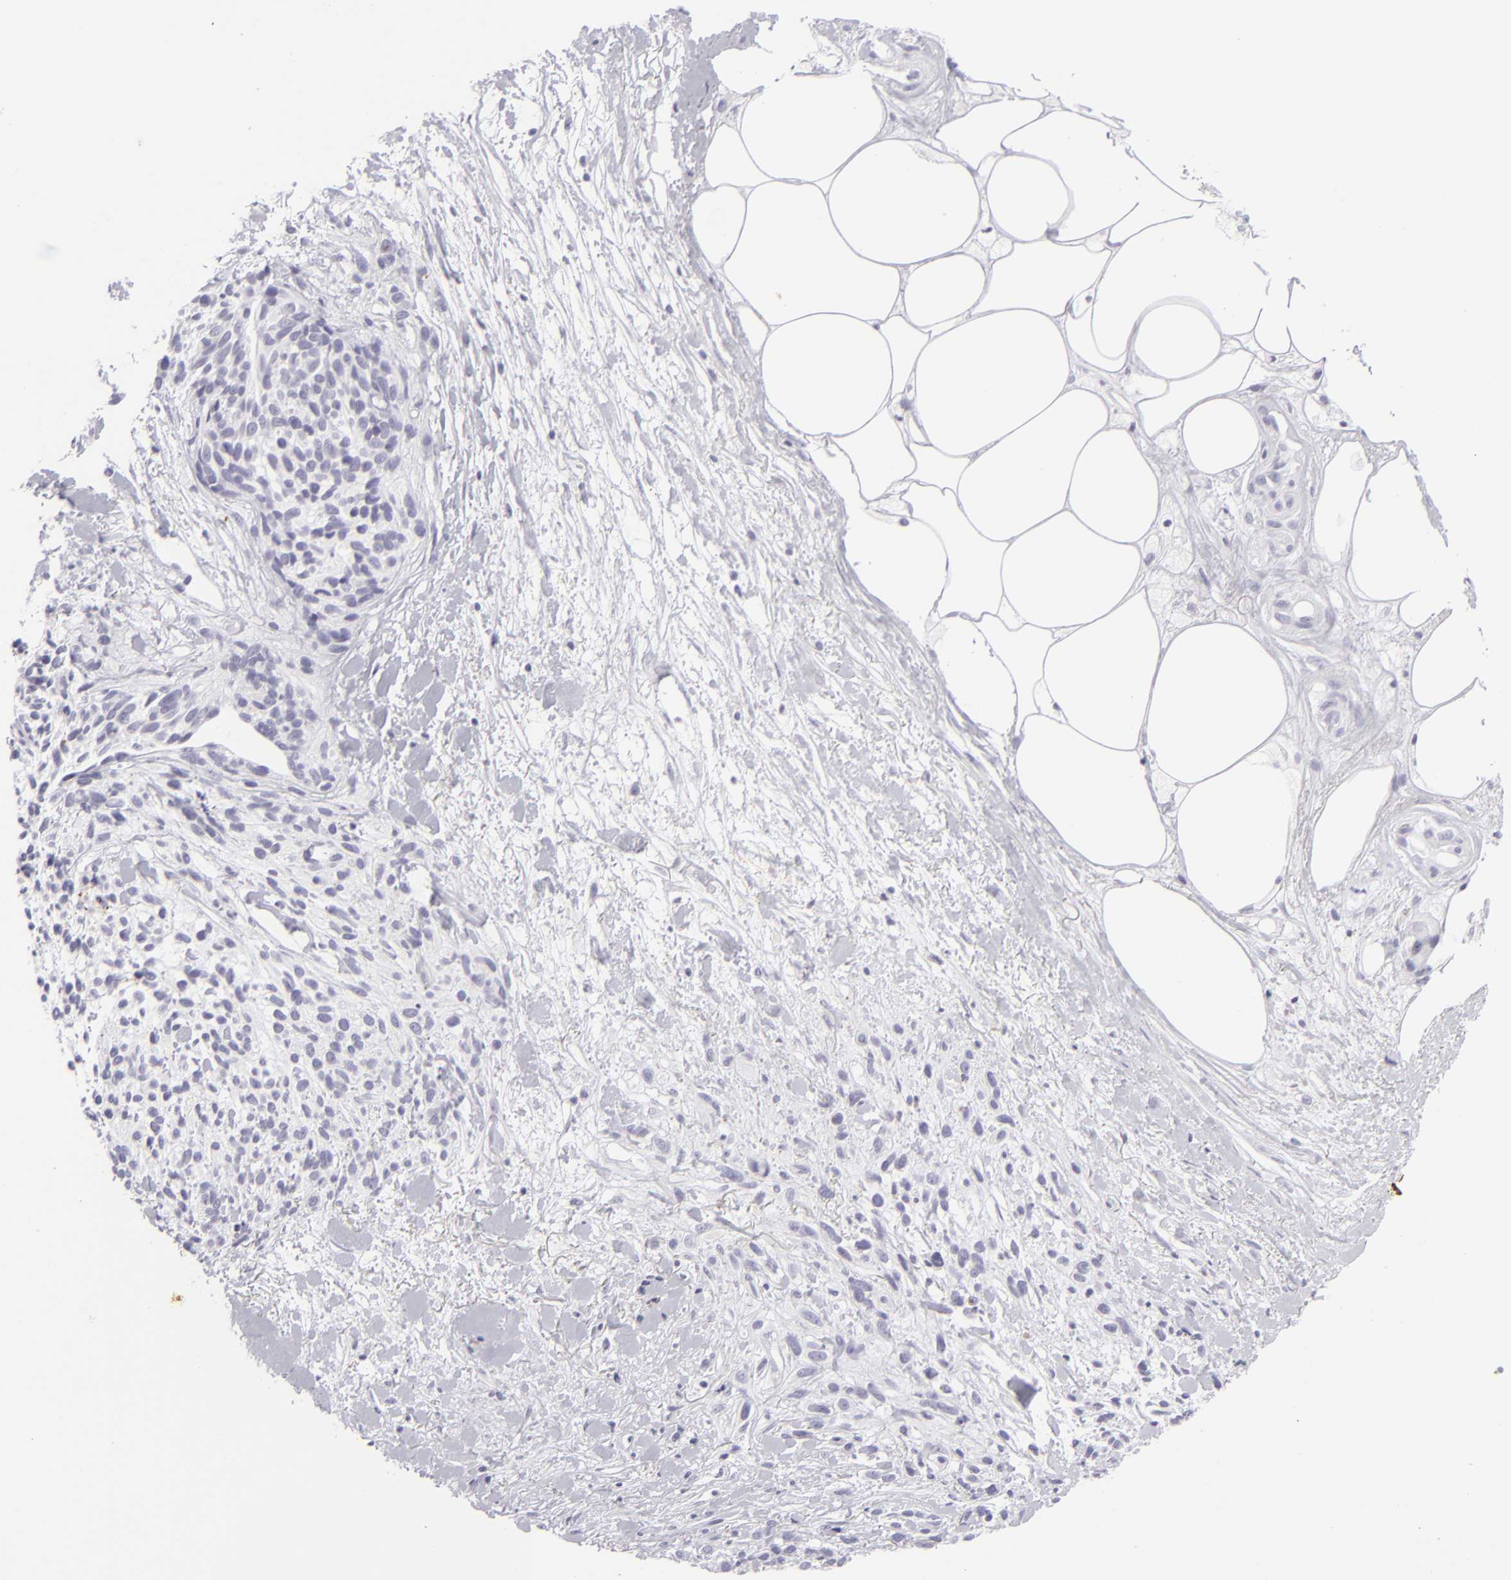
{"staining": {"intensity": "negative", "quantity": "none", "location": "none"}, "tissue": "melanoma", "cell_type": "Tumor cells", "image_type": "cancer", "snomed": [{"axis": "morphology", "description": "Malignant melanoma, NOS"}, {"axis": "topography", "description": "Skin"}], "caption": "The micrograph exhibits no significant positivity in tumor cells of melanoma.", "gene": "KRT1", "patient": {"sex": "female", "age": 85}}